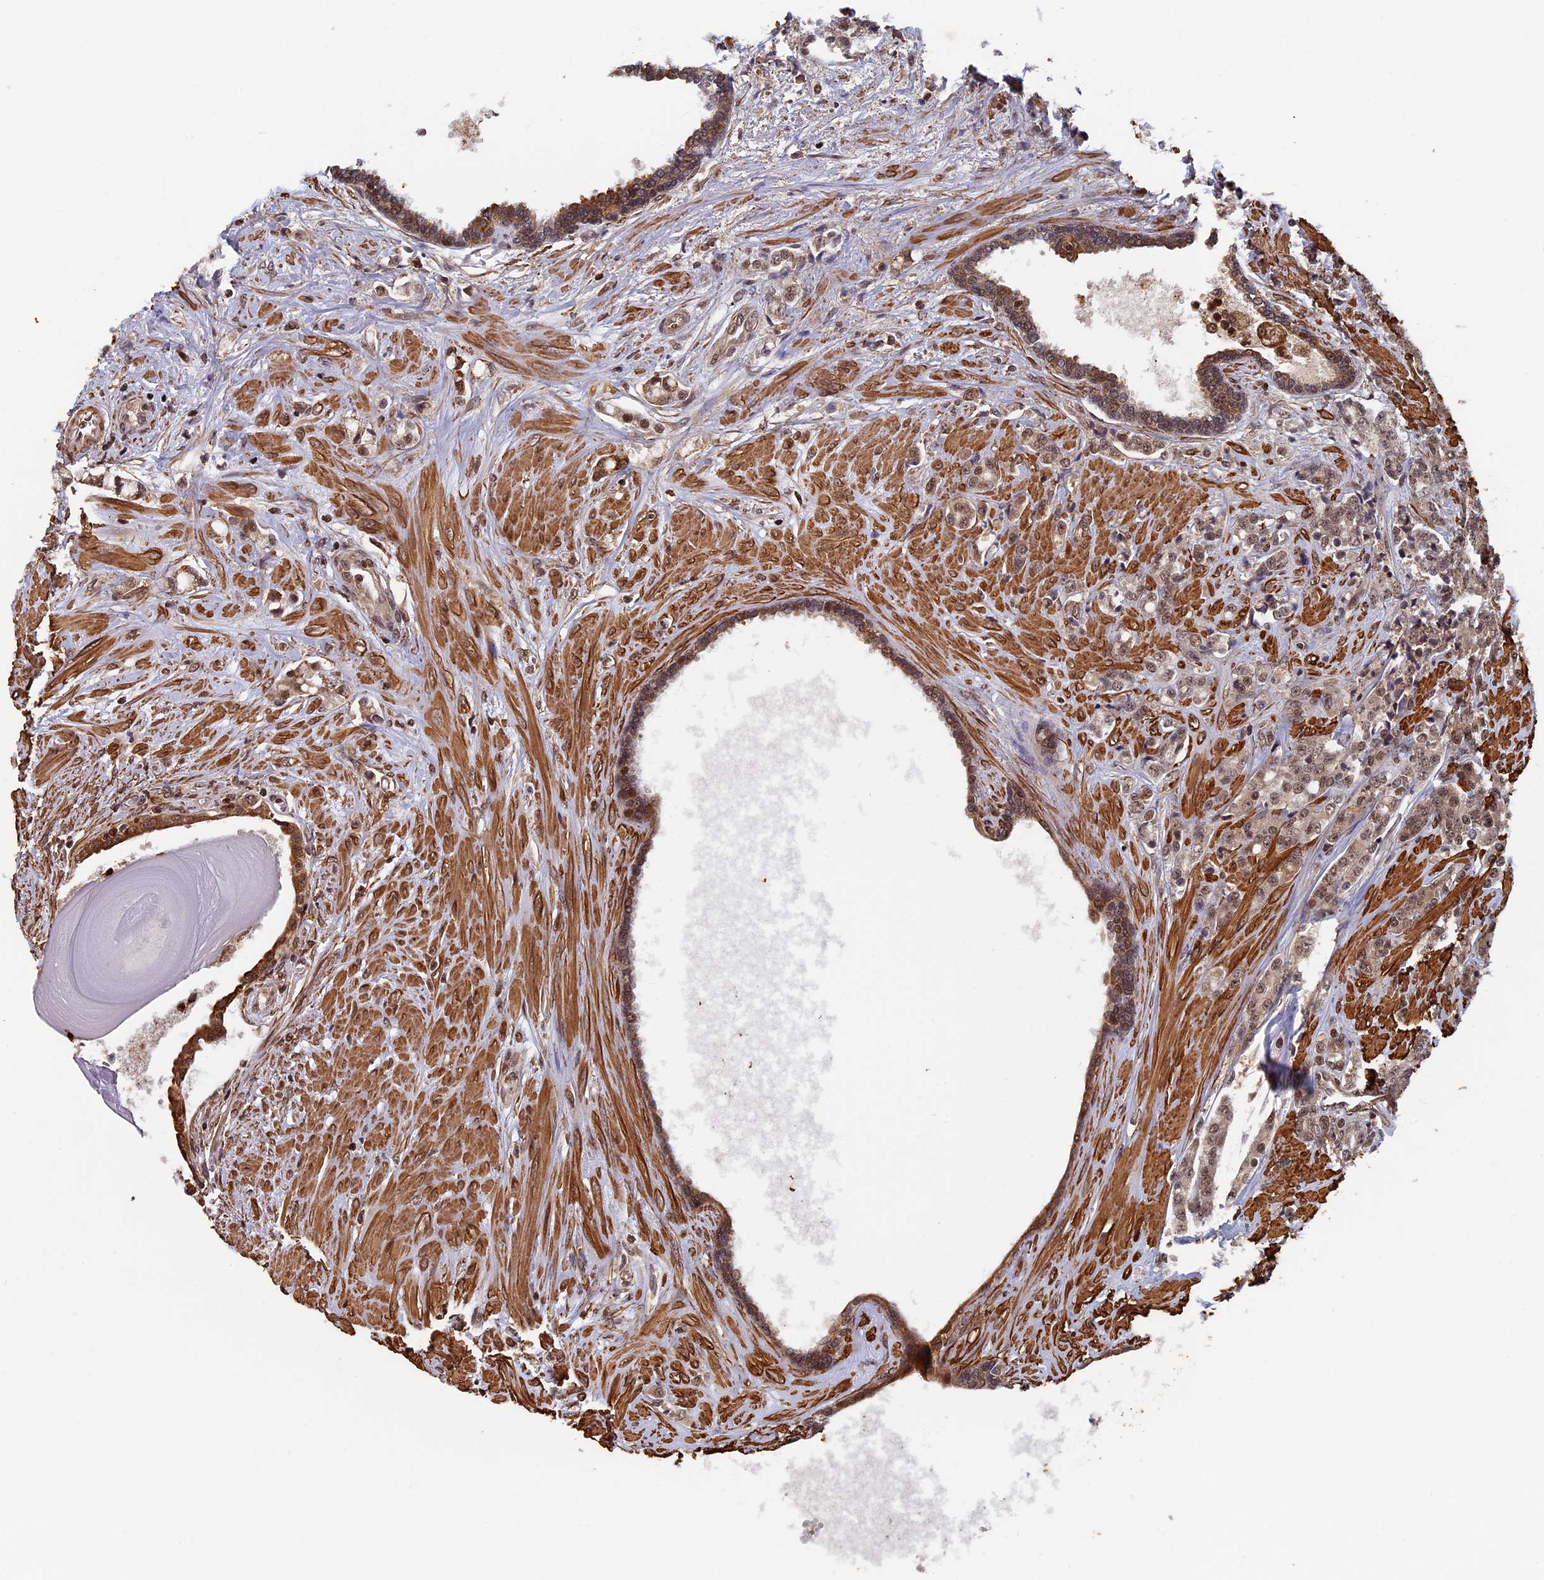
{"staining": {"intensity": "weak", "quantity": ">75%", "location": "nuclear"}, "tissue": "prostate cancer", "cell_type": "Tumor cells", "image_type": "cancer", "snomed": [{"axis": "morphology", "description": "Adenocarcinoma, High grade"}, {"axis": "topography", "description": "Prostate"}], "caption": "Immunohistochemistry histopathology image of prostate cancer (high-grade adenocarcinoma) stained for a protein (brown), which demonstrates low levels of weak nuclear expression in approximately >75% of tumor cells.", "gene": "CTDP1", "patient": {"sex": "male", "age": 62}}